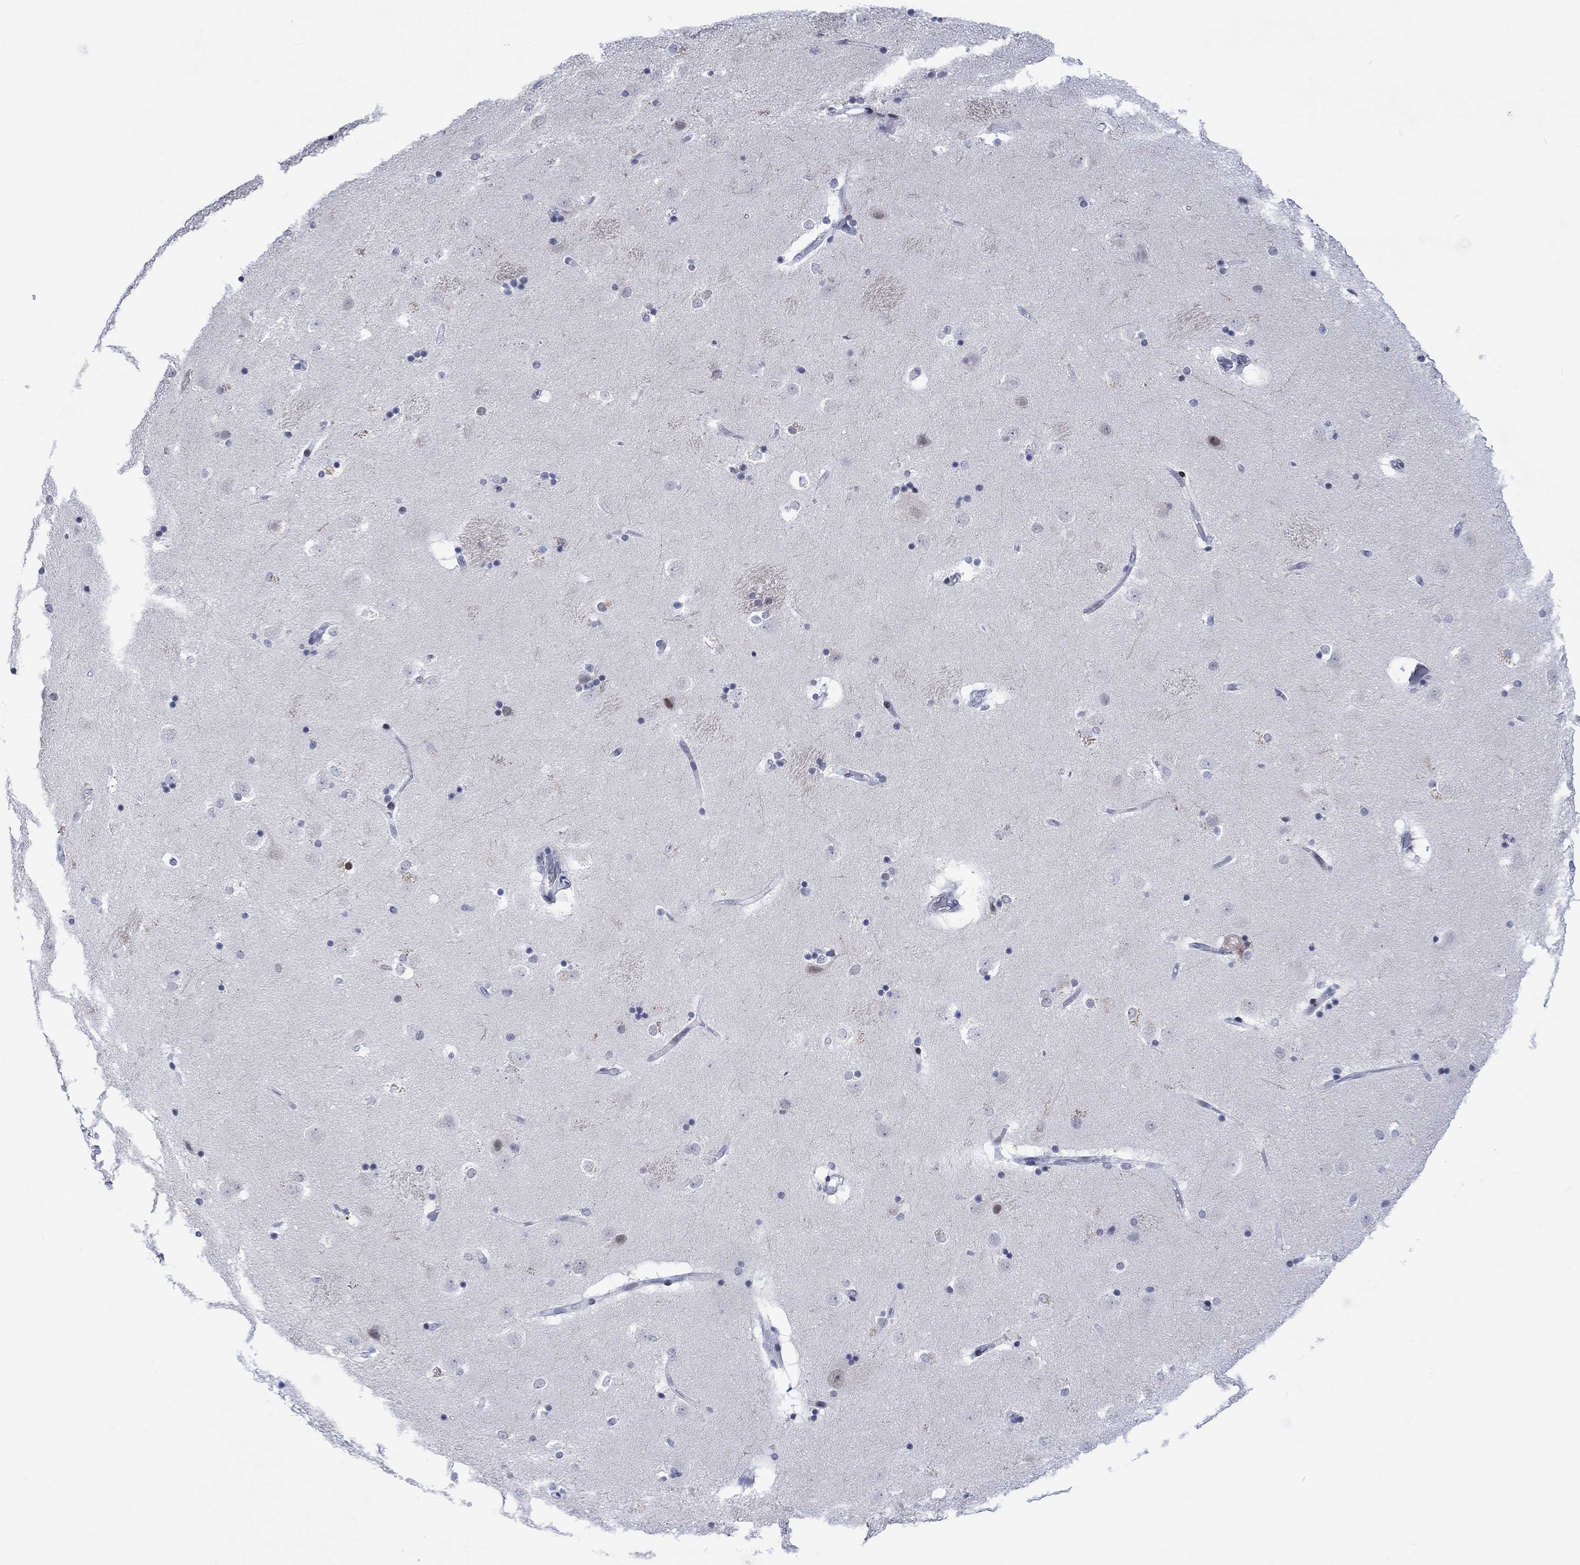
{"staining": {"intensity": "negative", "quantity": "none", "location": "none"}, "tissue": "caudate", "cell_type": "Glial cells", "image_type": "normal", "snomed": [{"axis": "morphology", "description": "Normal tissue, NOS"}, {"axis": "topography", "description": "Lateral ventricle wall"}], "caption": "A high-resolution histopathology image shows immunohistochemistry staining of benign caudate, which shows no significant staining in glial cells. (DAB immunohistochemistry visualized using brightfield microscopy, high magnification).", "gene": "CDCA2", "patient": {"sex": "male", "age": 51}}